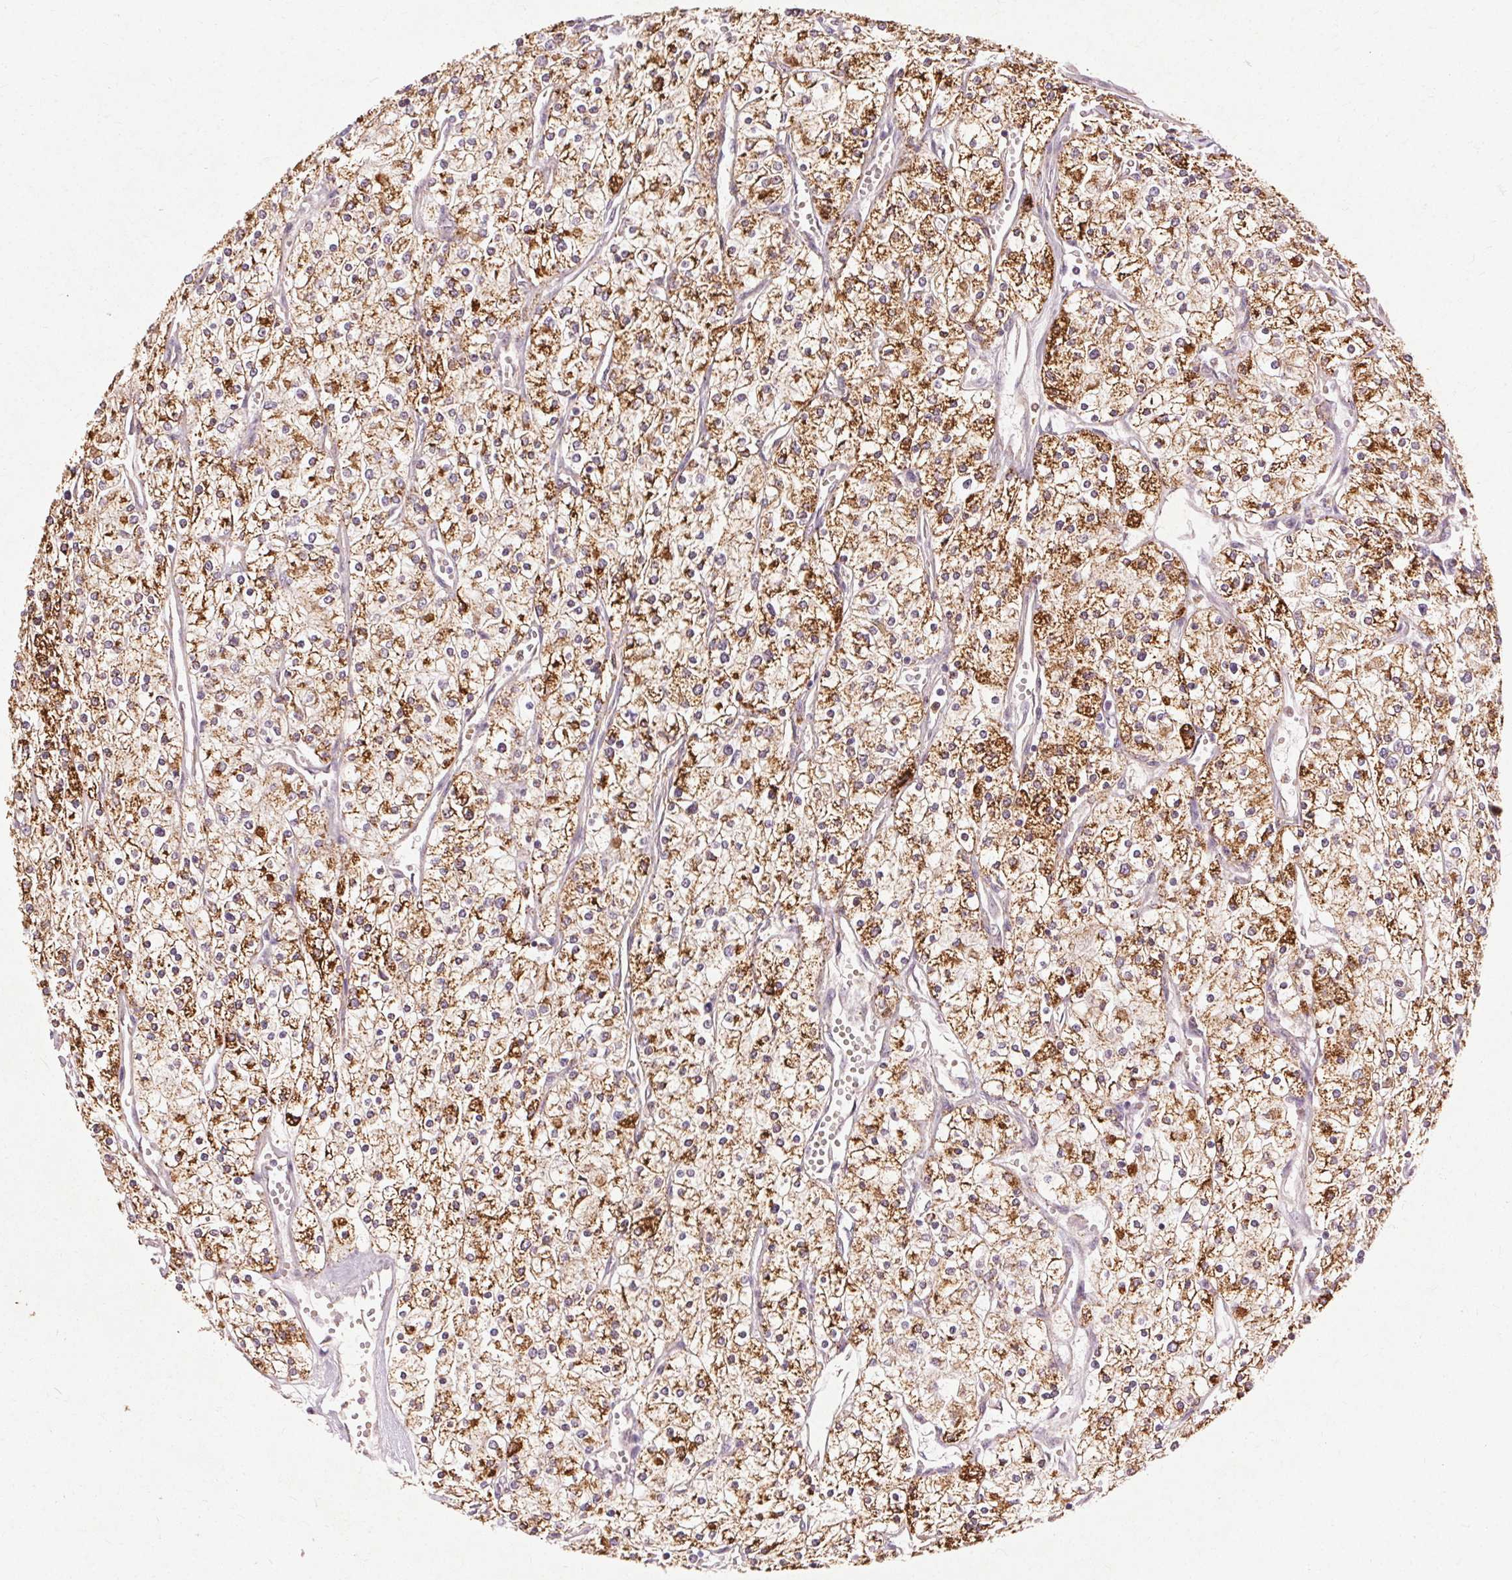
{"staining": {"intensity": "strong", "quantity": ">75%", "location": "cytoplasmic/membranous"}, "tissue": "renal cancer", "cell_type": "Tumor cells", "image_type": "cancer", "snomed": [{"axis": "morphology", "description": "Adenocarcinoma, NOS"}, {"axis": "topography", "description": "Kidney"}], "caption": "IHC image of neoplastic tissue: human renal cancer stained using immunohistochemistry (IHC) shows high levels of strong protein expression localized specifically in the cytoplasmic/membranous of tumor cells, appearing as a cytoplasmic/membranous brown color.", "gene": "REP15", "patient": {"sex": "male", "age": 80}}